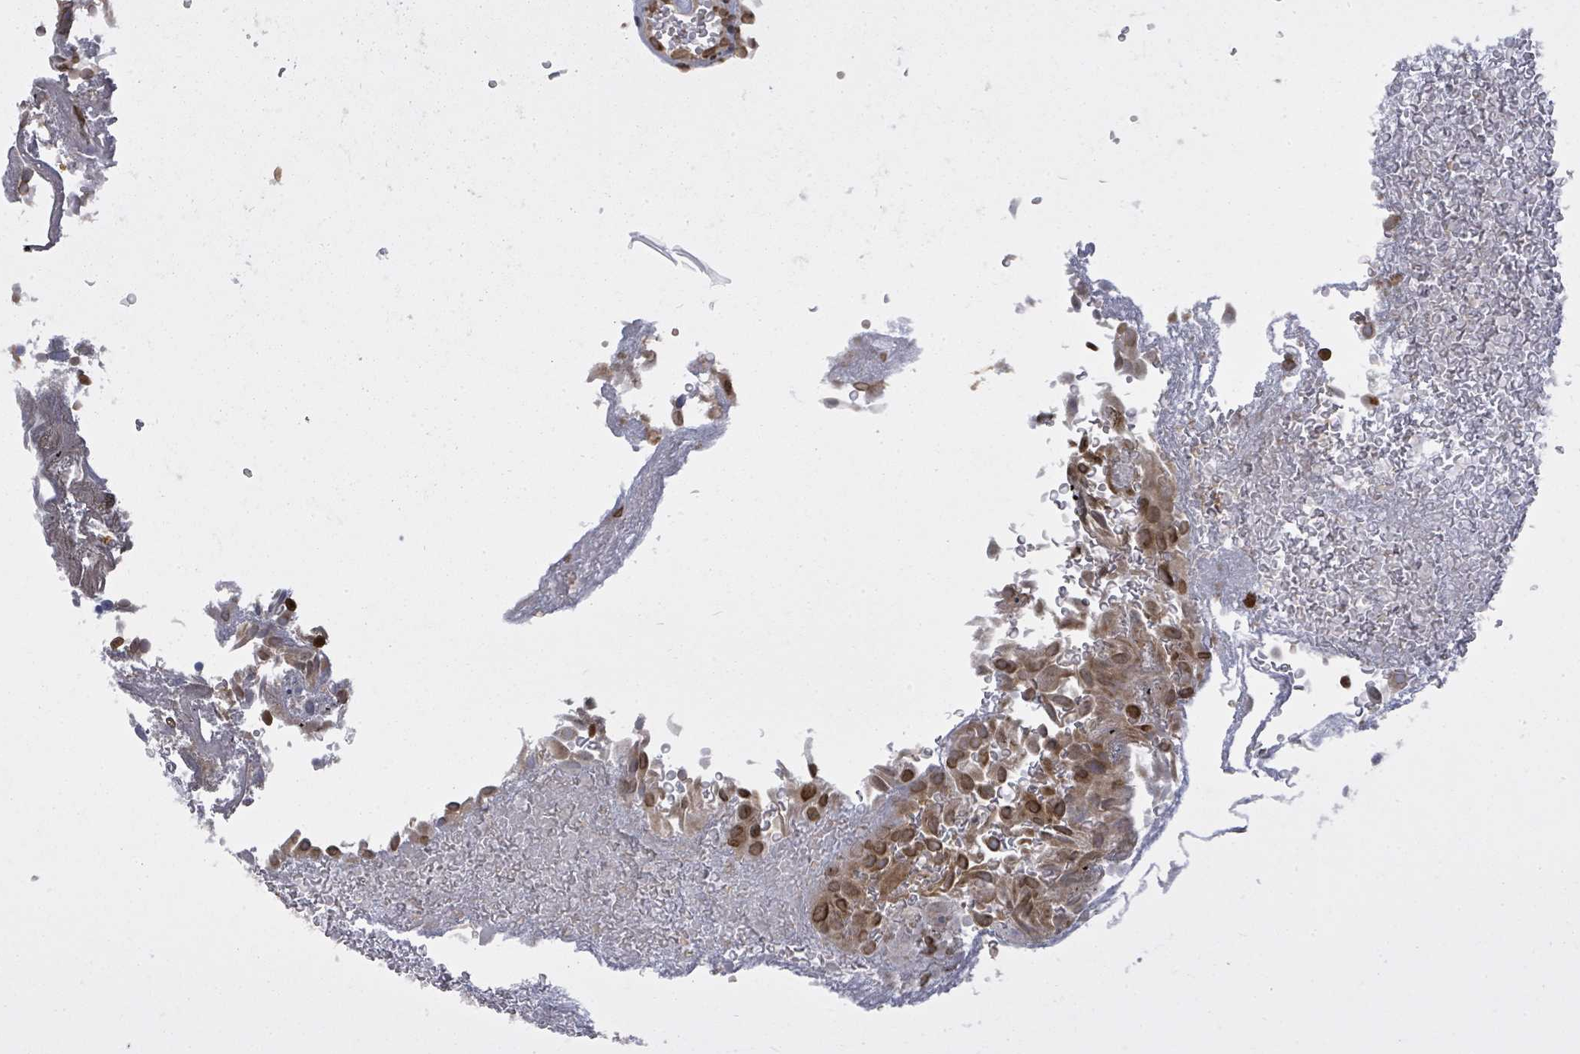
{"staining": {"intensity": "moderate", "quantity": ">75%", "location": "cytoplasmic/membranous,nuclear"}, "tissue": "urothelial cancer", "cell_type": "Tumor cells", "image_type": "cancer", "snomed": [{"axis": "morphology", "description": "Urothelial carcinoma, Low grade"}, {"axis": "topography", "description": "Urinary bladder"}], "caption": "Immunohistochemical staining of urothelial cancer exhibits medium levels of moderate cytoplasmic/membranous and nuclear staining in about >75% of tumor cells.", "gene": "ARFGAP1", "patient": {"sex": "male", "age": 78}}